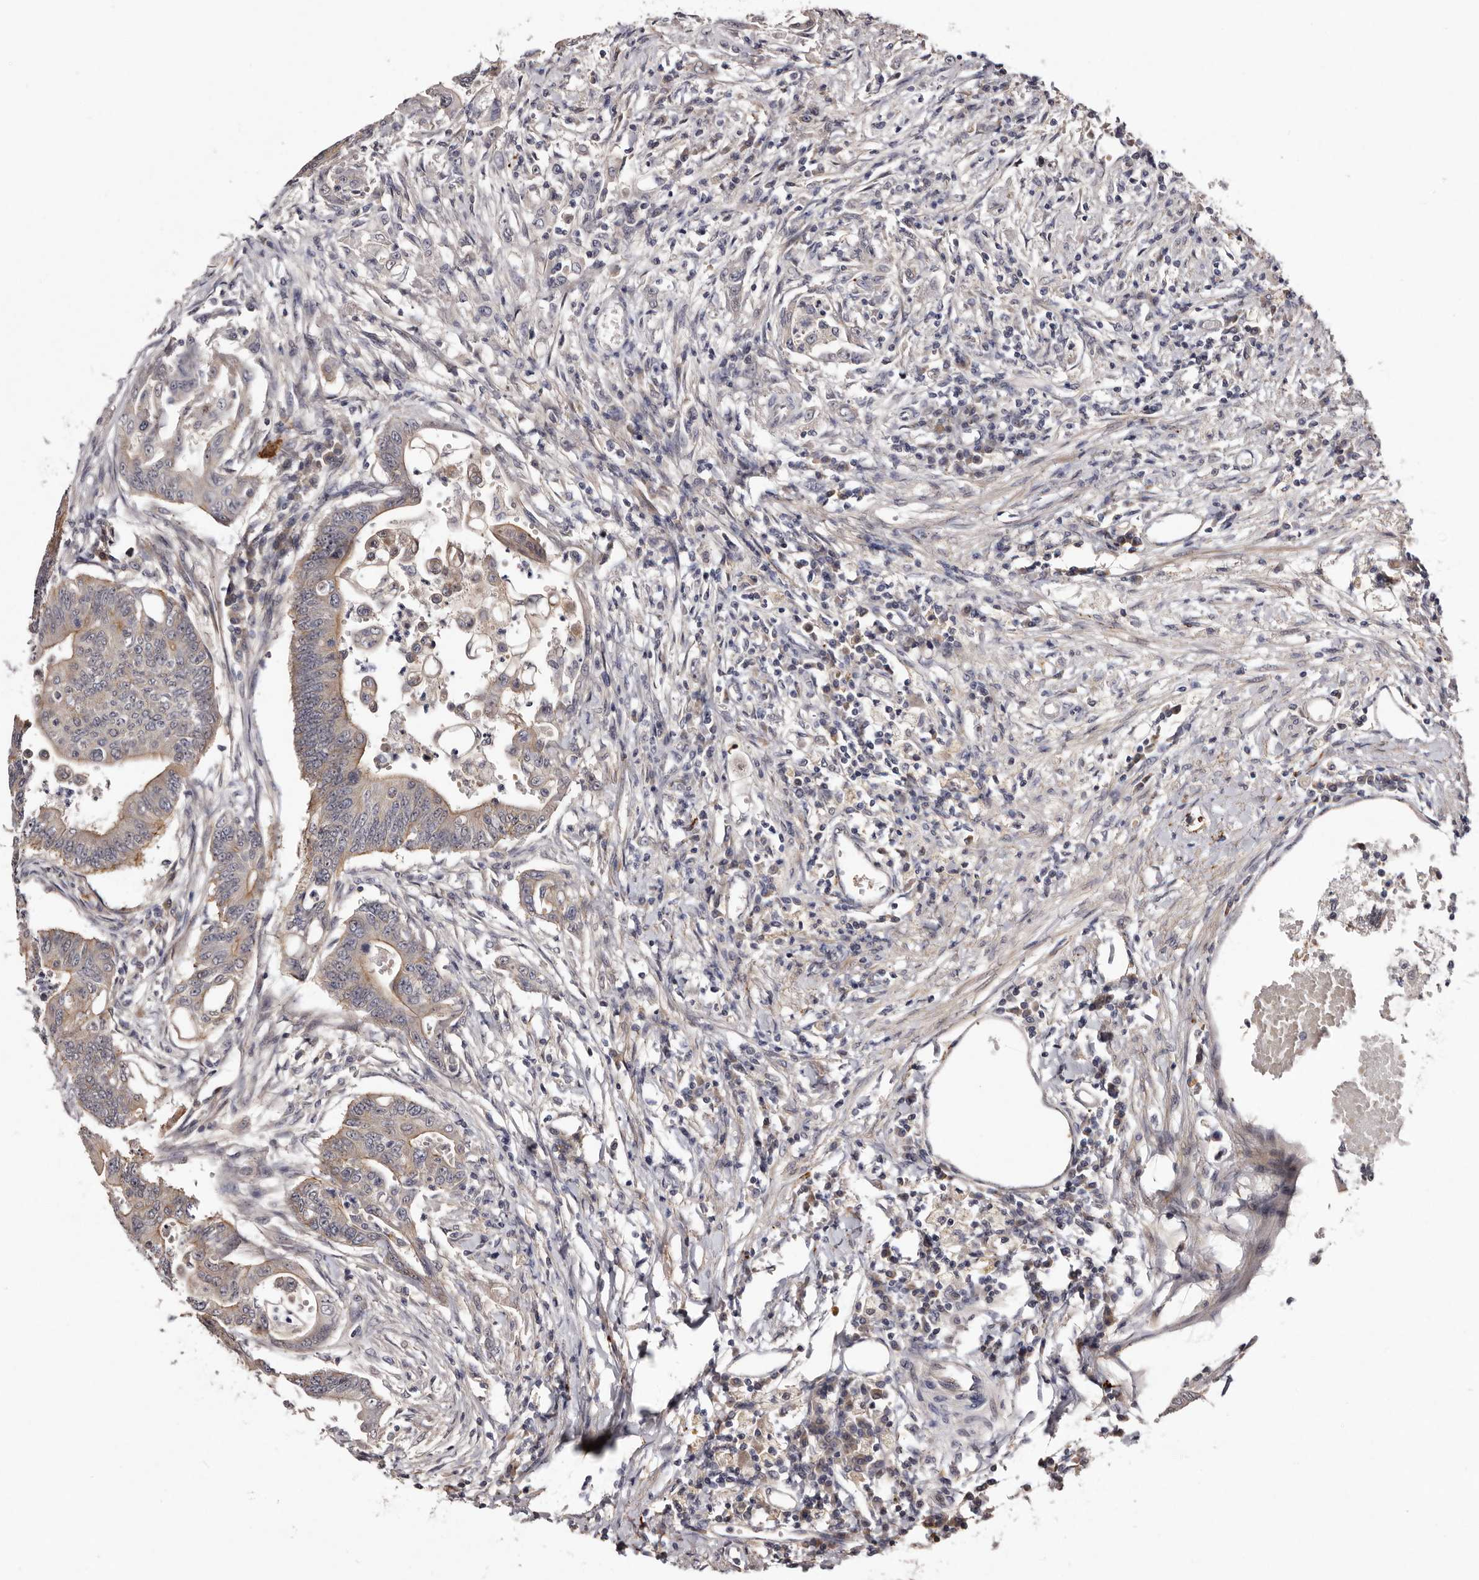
{"staining": {"intensity": "weak", "quantity": "<25%", "location": "cytoplasmic/membranous"}, "tissue": "colorectal cancer", "cell_type": "Tumor cells", "image_type": "cancer", "snomed": [{"axis": "morphology", "description": "Adenoma, NOS"}, {"axis": "morphology", "description": "Adenocarcinoma, NOS"}, {"axis": "topography", "description": "Colon"}], "caption": "IHC of colorectal cancer reveals no expression in tumor cells. Brightfield microscopy of immunohistochemistry (IHC) stained with DAB (3,3'-diaminobenzidine) (brown) and hematoxylin (blue), captured at high magnification.", "gene": "LANCL2", "patient": {"sex": "male", "age": 79}}